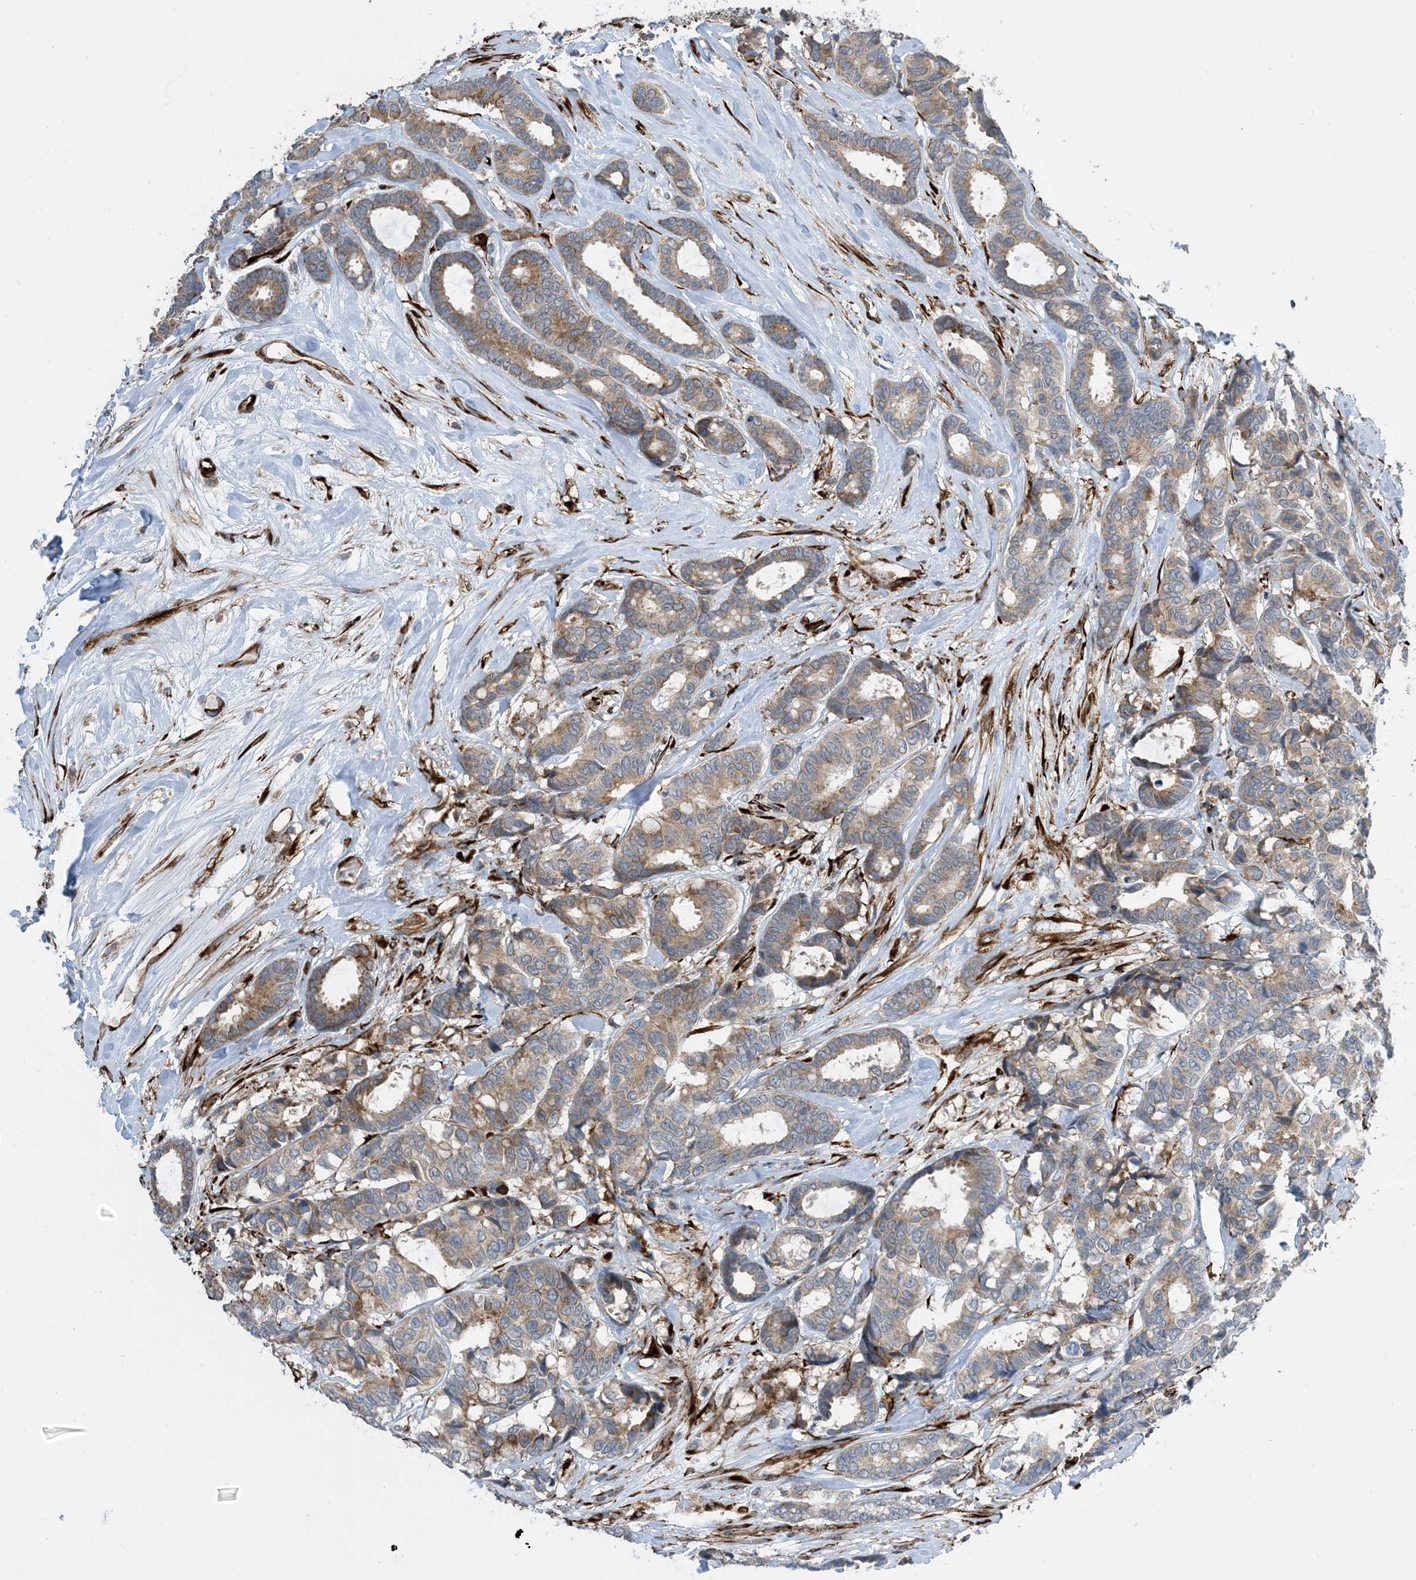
{"staining": {"intensity": "moderate", "quantity": "25%-75%", "location": "cytoplasmic/membranous"}, "tissue": "breast cancer", "cell_type": "Tumor cells", "image_type": "cancer", "snomed": [{"axis": "morphology", "description": "Duct carcinoma"}, {"axis": "topography", "description": "Breast"}], "caption": "The photomicrograph reveals staining of breast cancer (invasive ductal carcinoma), revealing moderate cytoplasmic/membranous protein positivity (brown color) within tumor cells. The staining was performed using DAB (3,3'-diaminobenzidine) to visualize the protein expression in brown, while the nuclei were stained in blue with hematoxylin (Magnification: 20x).", "gene": "ZBTB45", "patient": {"sex": "female", "age": 87}}